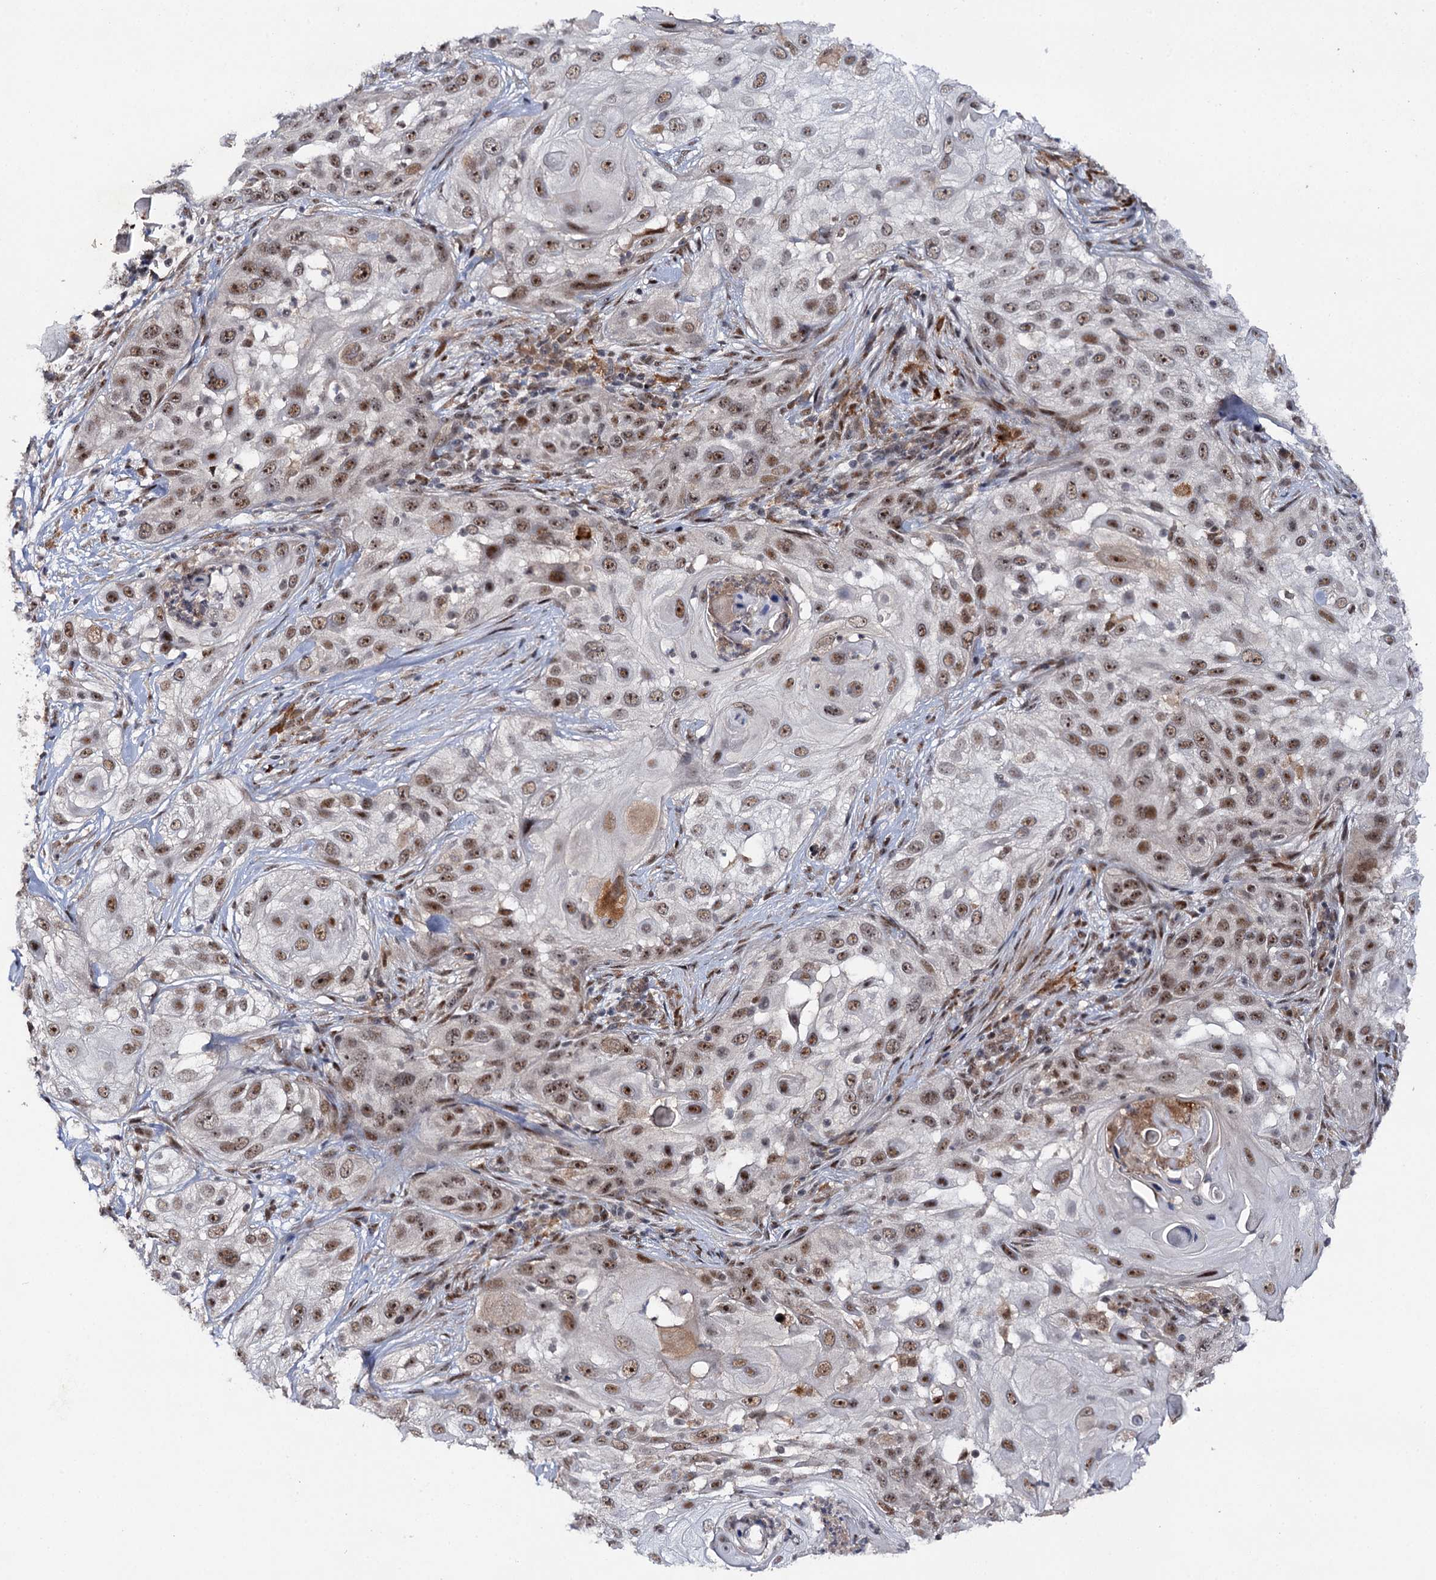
{"staining": {"intensity": "moderate", "quantity": ">75%", "location": "nuclear"}, "tissue": "skin cancer", "cell_type": "Tumor cells", "image_type": "cancer", "snomed": [{"axis": "morphology", "description": "Squamous cell carcinoma, NOS"}, {"axis": "topography", "description": "Skin"}], "caption": "IHC micrograph of neoplastic tissue: human squamous cell carcinoma (skin) stained using IHC reveals medium levels of moderate protein expression localized specifically in the nuclear of tumor cells, appearing as a nuclear brown color.", "gene": "BUD13", "patient": {"sex": "female", "age": 44}}